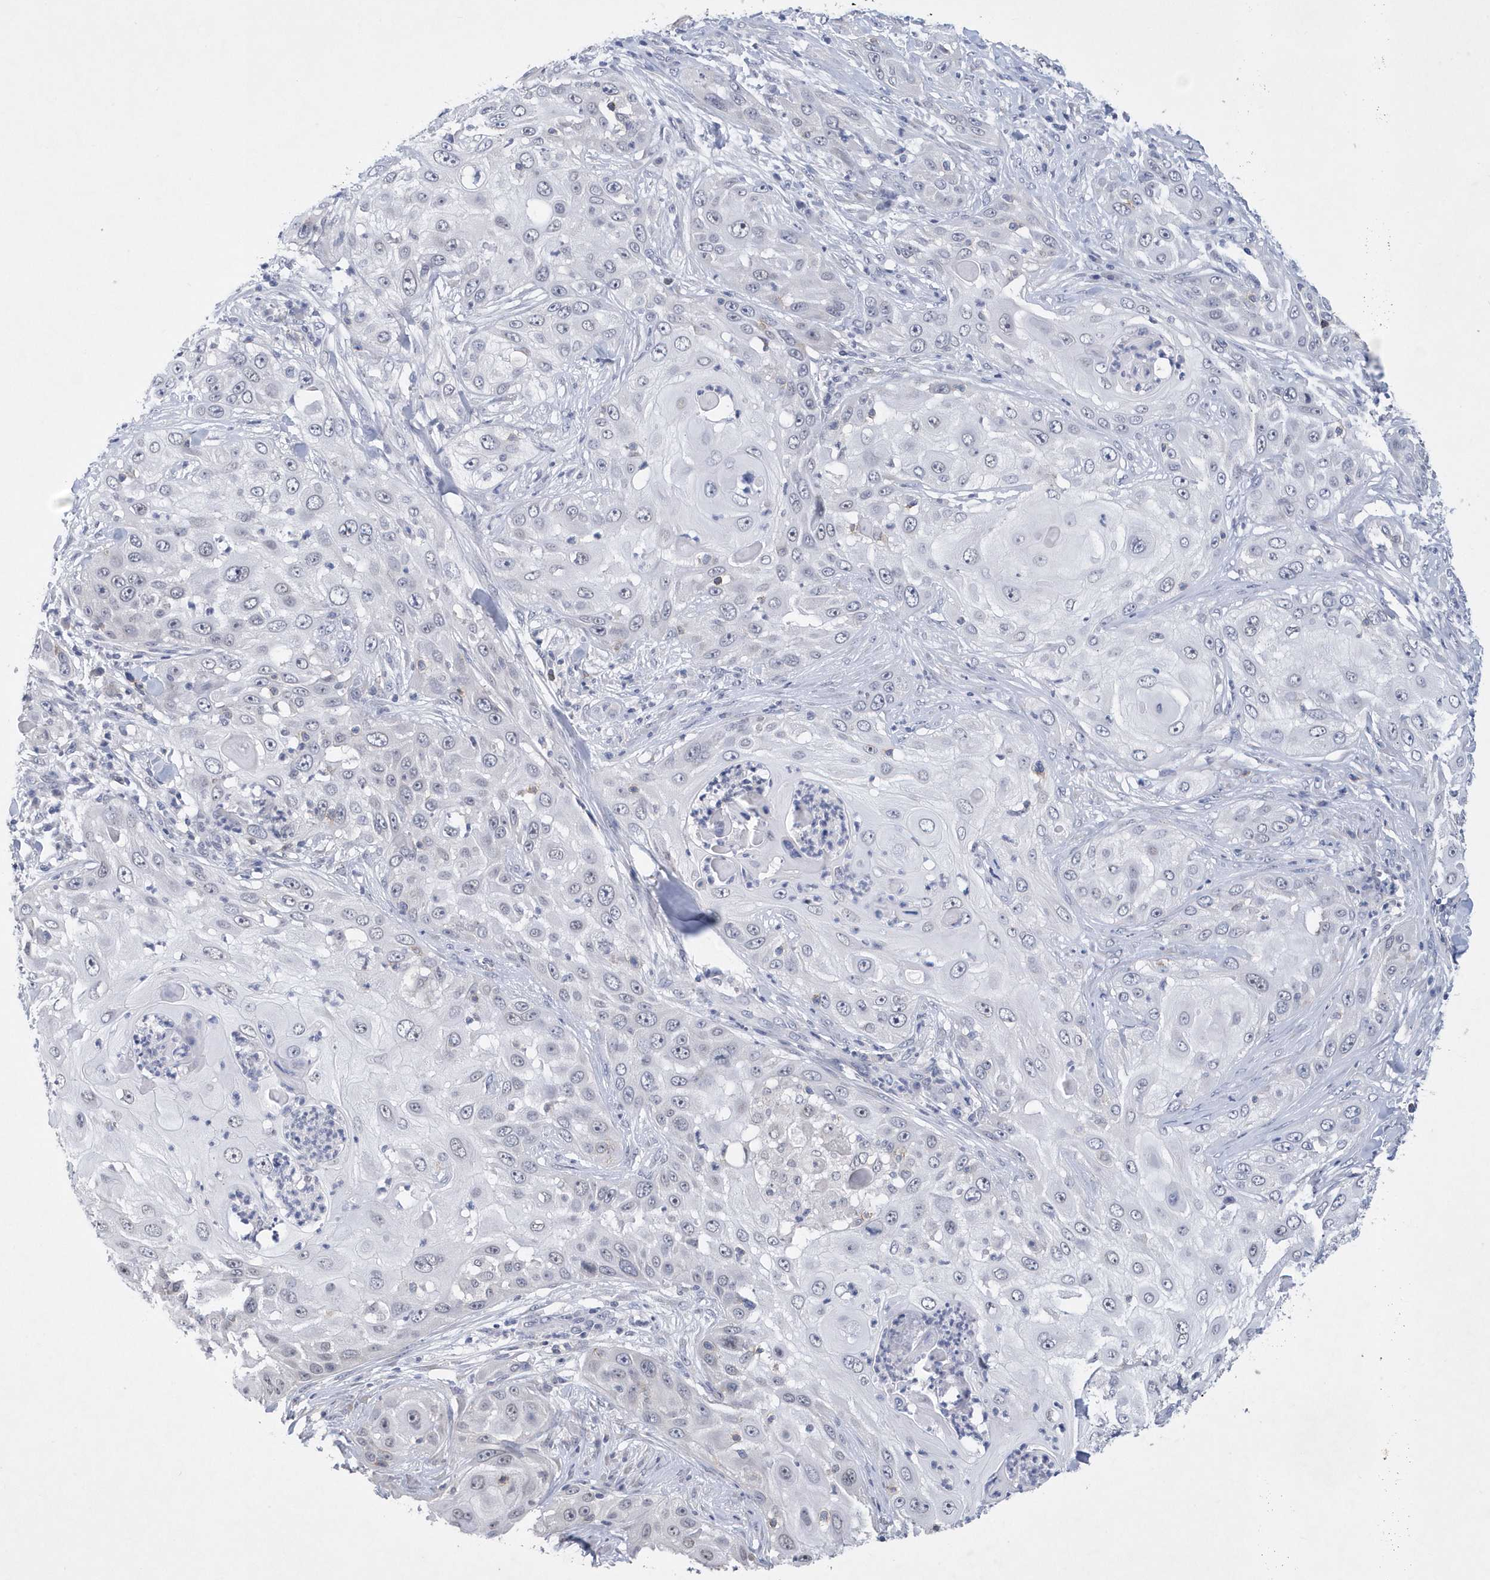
{"staining": {"intensity": "negative", "quantity": "none", "location": "none"}, "tissue": "skin cancer", "cell_type": "Tumor cells", "image_type": "cancer", "snomed": [{"axis": "morphology", "description": "Squamous cell carcinoma, NOS"}, {"axis": "topography", "description": "Skin"}], "caption": "Immunohistochemical staining of human skin cancer (squamous cell carcinoma) displays no significant positivity in tumor cells.", "gene": "SRGAP3", "patient": {"sex": "female", "age": 44}}